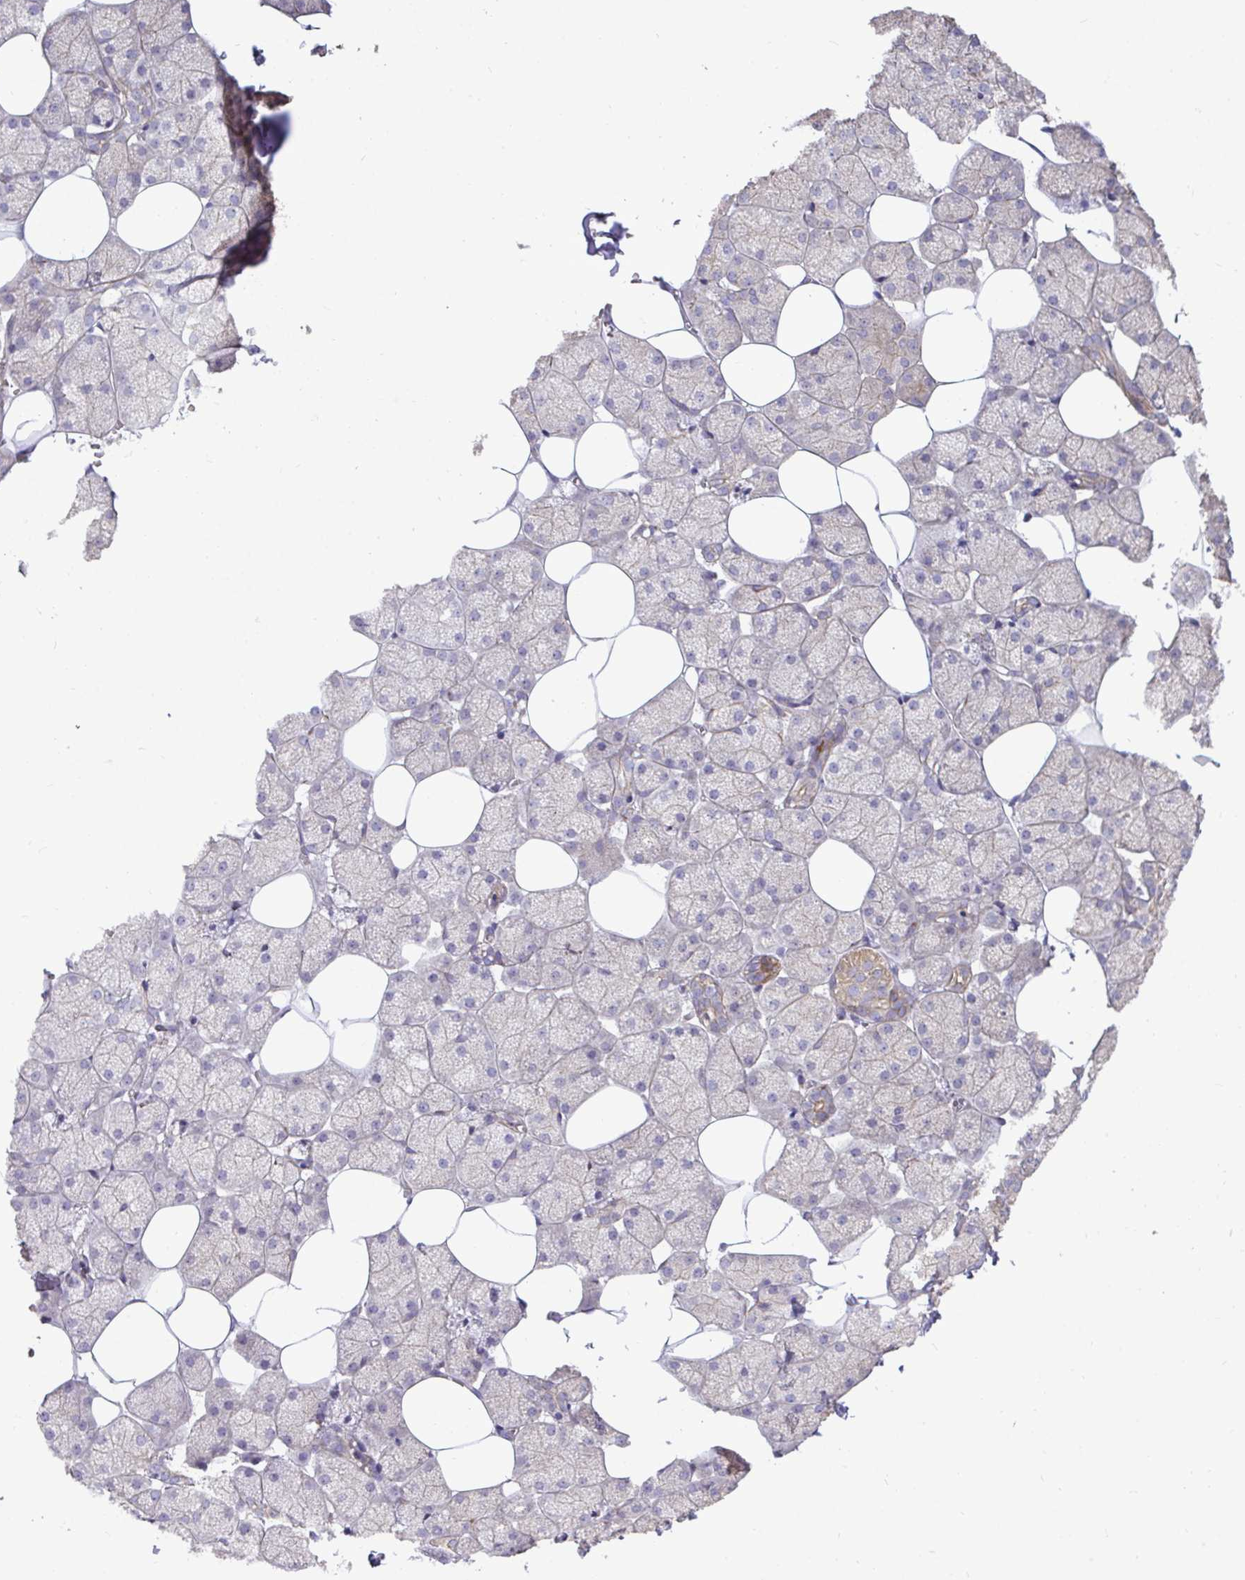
{"staining": {"intensity": "moderate", "quantity": "25%-75%", "location": "cytoplasmic/membranous"}, "tissue": "salivary gland", "cell_type": "Glandular cells", "image_type": "normal", "snomed": [{"axis": "morphology", "description": "Normal tissue, NOS"}, {"axis": "topography", "description": "Salivary gland"}, {"axis": "topography", "description": "Peripheral nerve tissue"}], "caption": "DAB (3,3'-diaminobenzidine) immunohistochemical staining of benign human salivary gland reveals moderate cytoplasmic/membranous protein expression in approximately 25%-75% of glandular cells.", "gene": "STRIP1", "patient": {"sex": "male", "age": 38}}